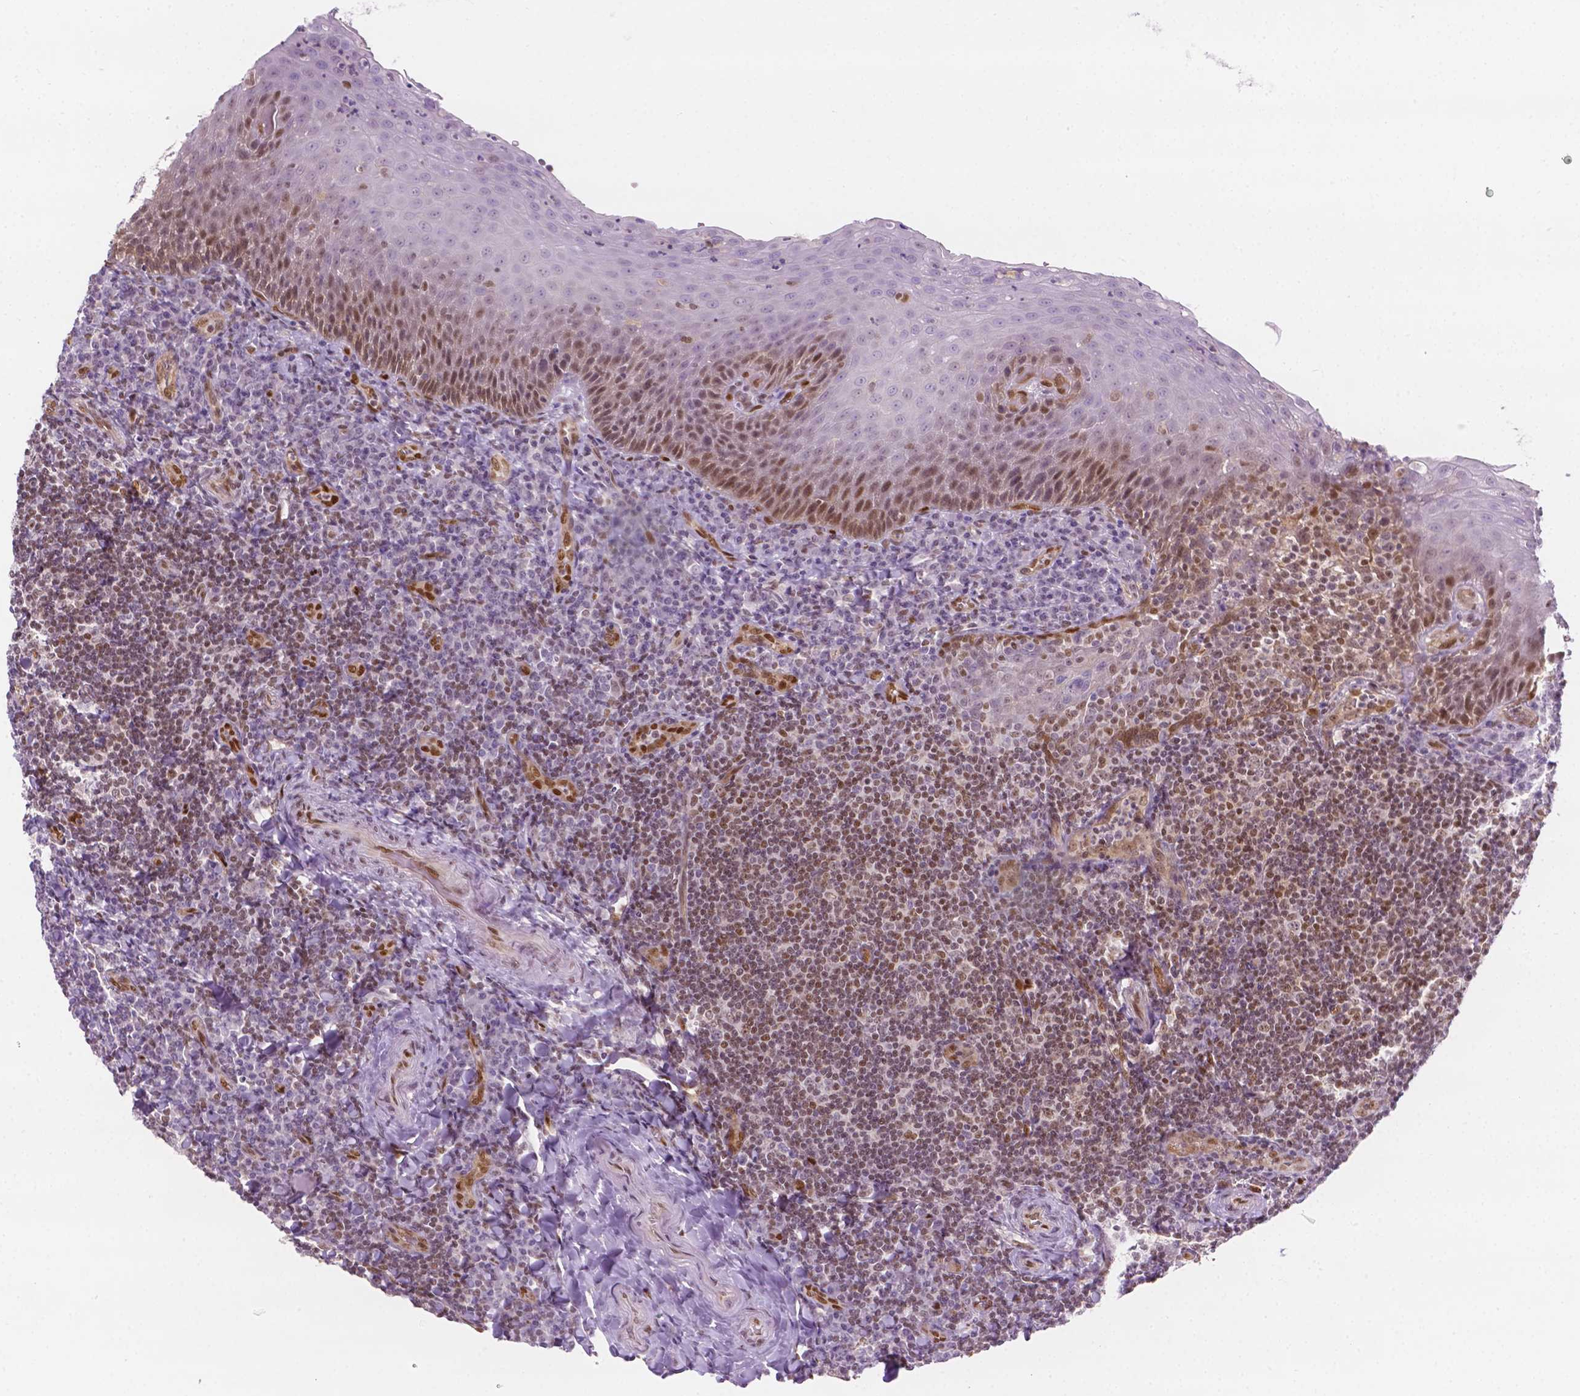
{"staining": {"intensity": "moderate", "quantity": "<25%", "location": "nuclear"}, "tissue": "tonsil", "cell_type": "Germinal center cells", "image_type": "normal", "snomed": [{"axis": "morphology", "description": "Normal tissue, NOS"}, {"axis": "morphology", "description": "Inflammation, NOS"}, {"axis": "topography", "description": "Tonsil"}], "caption": "The immunohistochemical stain labels moderate nuclear expression in germinal center cells of unremarkable tonsil.", "gene": "ERF", "patient": {"sex": "female", "age": 31}}